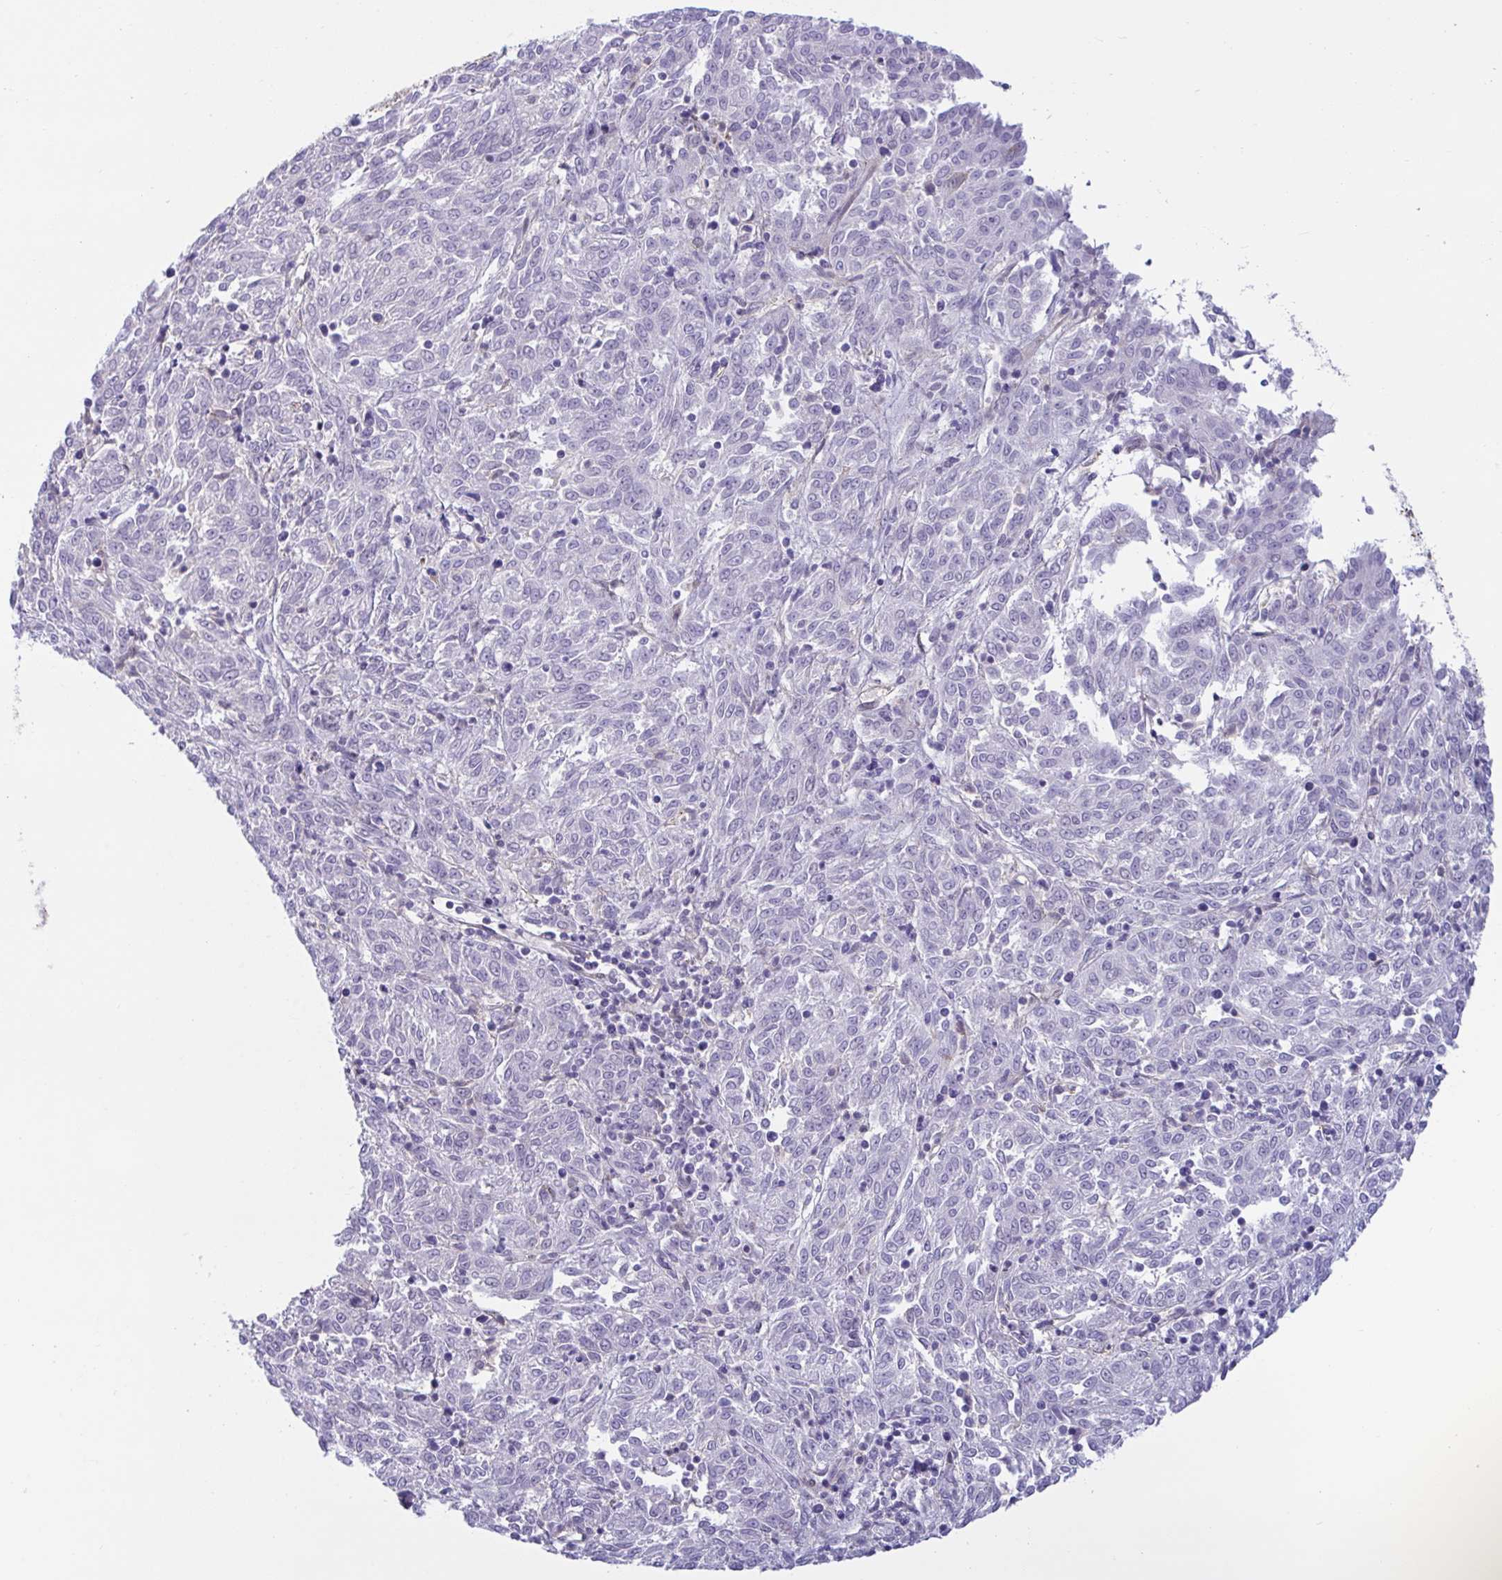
{"staining": {"intensity": "negative", "quantity": "none", "location": "none"}, "tissue": "melanoma", "cell_type": "Tumor cells", "image_type": "cancer", "snomed": [{"axis": "morphology", "description": "Malignant melanoma, NOS"}, {"axis": "topography", "description": "Skin"}], "caption": "A high-resolution histopathology image shows immunohistochemistry staining of malignant melanoma, which exhibits no significant expression in tumor cells.", "gene": "PRRT4", "patient": {"sex": "female", "age": 72}}